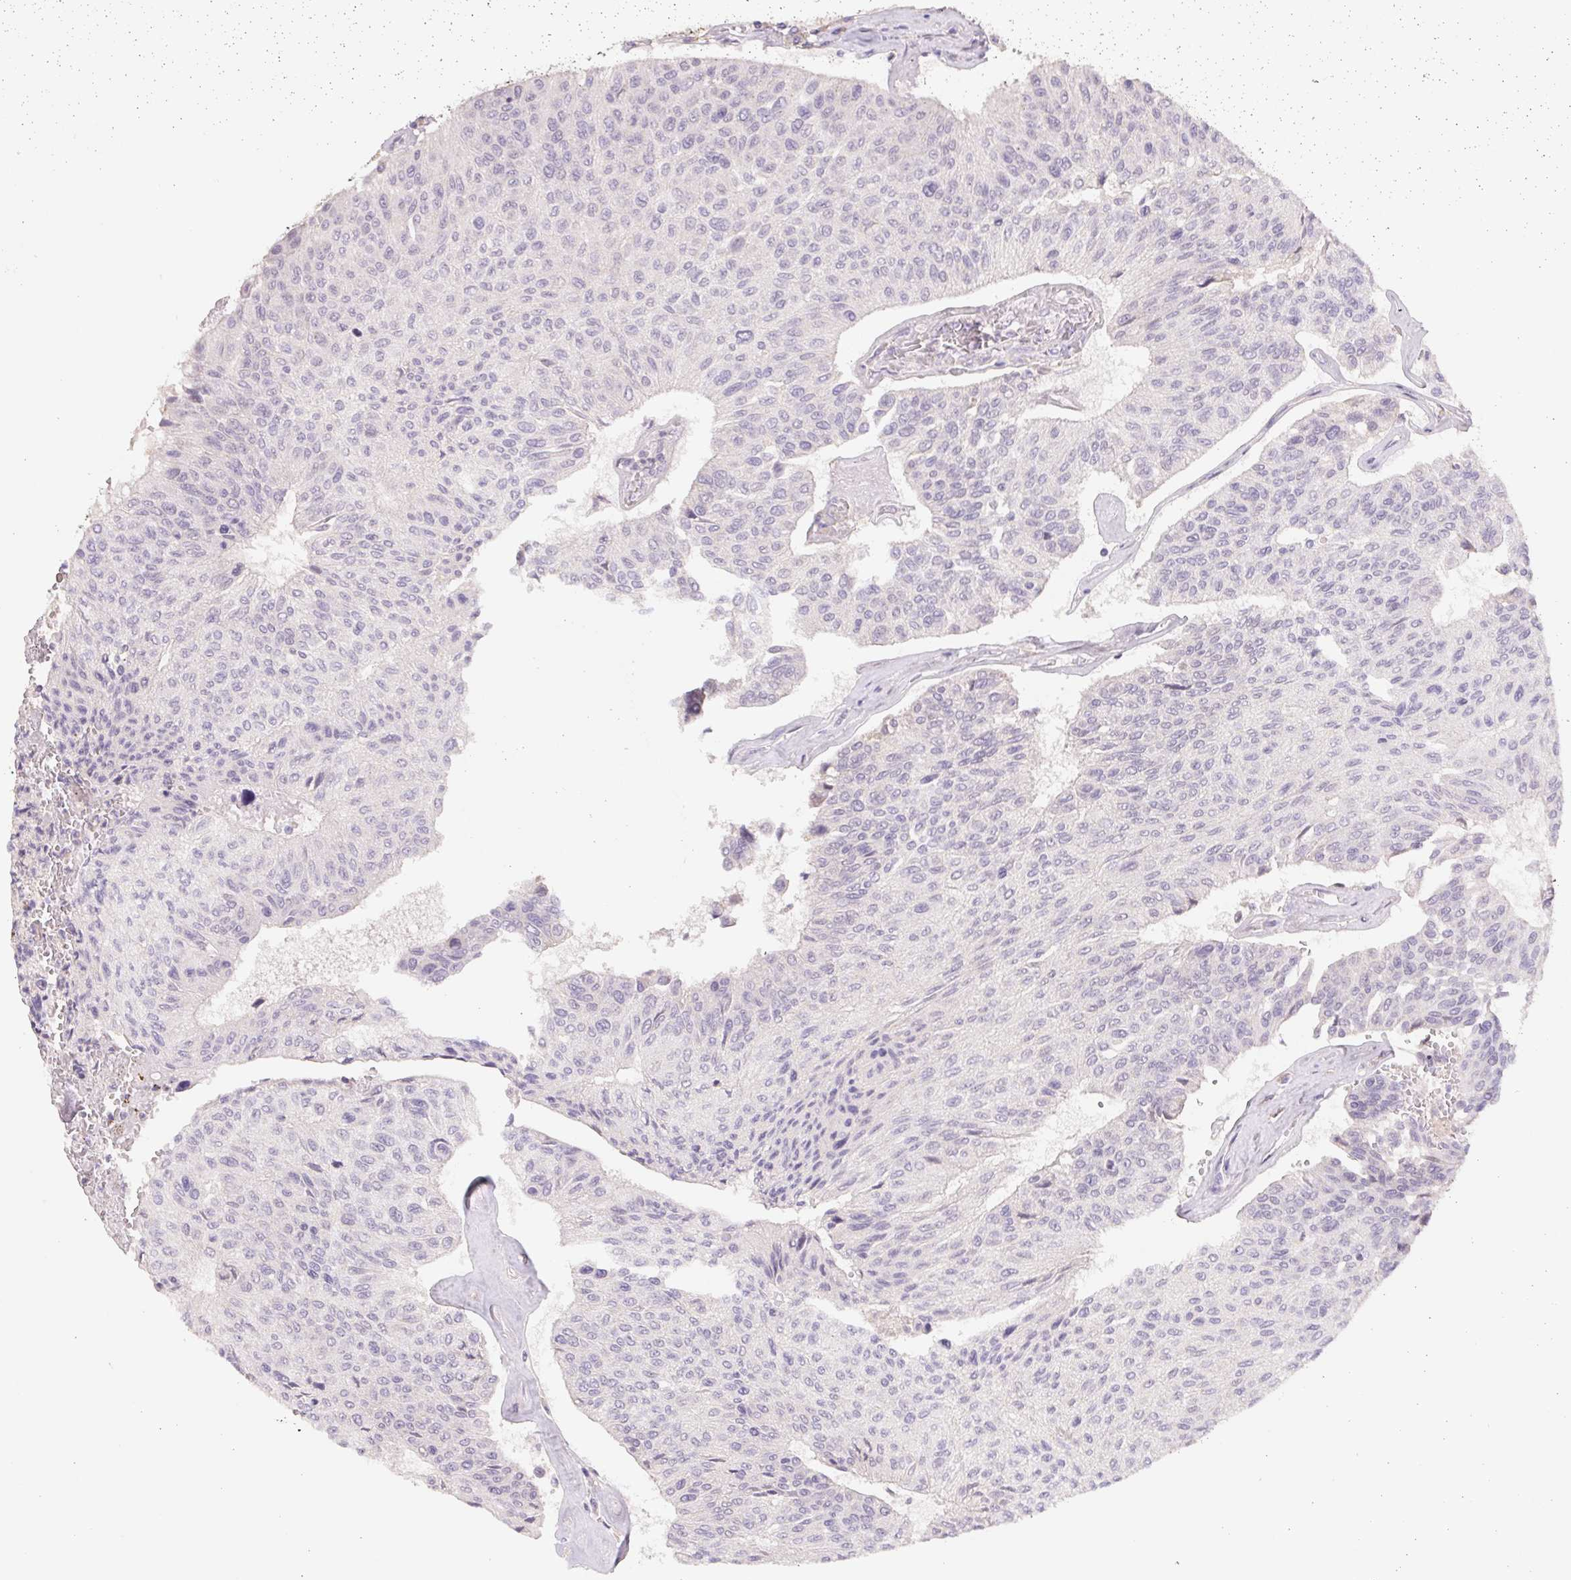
{"staining": {"intensity": "negative", "quantity": "none", "location": "none"}, "tissue": "urothelial cancer", "cell_type": "Tumor cells", "image_type": "cancer", "snomed": [{"axis": "morphology", "description": "Urothelial carcinoma, High grade"}, {"axis": "topography", "description": "Urinary bladder"}], "caption": "Immunohistochemical staining of human high-grade urothelial carcinoma exhibits no significant staining in tumor cells.", "gene": "PNMA8B", "patient": {"sex": "male", "age": 66}}